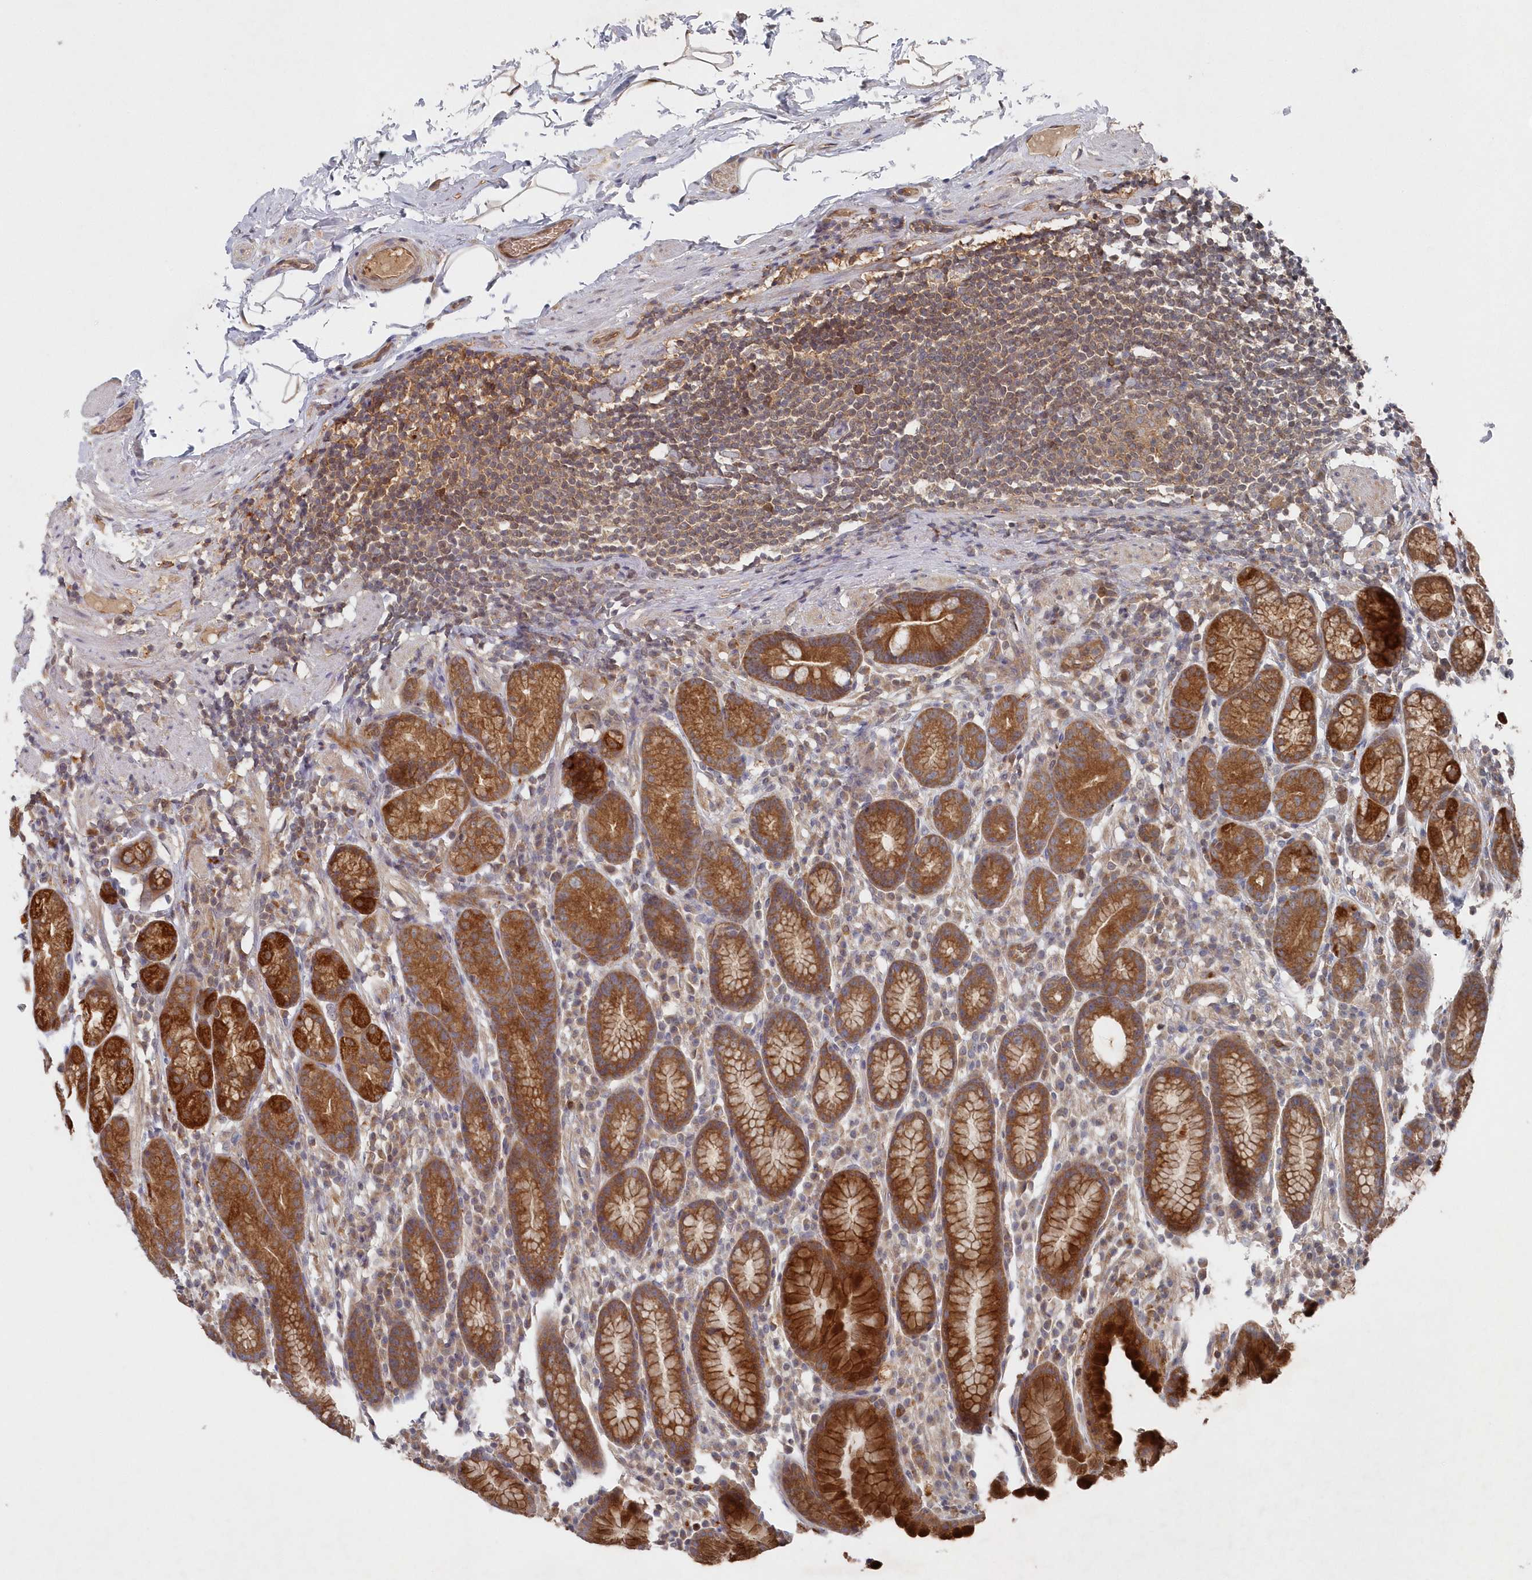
{"staining": {"intensity": "strong", "quantity": ">75%", "location": "cytoplasmic/membranous"}, "tissue": "stomach", "cell_type": "Glandular cells", "image_type": "normal", "snomed": [{"axis": "morphology", "description": "Normal tissue, NOS"}, {"axis": "topography", "description": "Stomach, lower"}], "caption": "IHC of benign human stomach shows high levels of strong cytoplasmic/membranous positivity in about >75% of glandular cells. IHC stains the protein of interest in brown and the nuclei are stained blue.", "gene": "ASNSD1", "patient": {"sex": "male", "age": 52}}